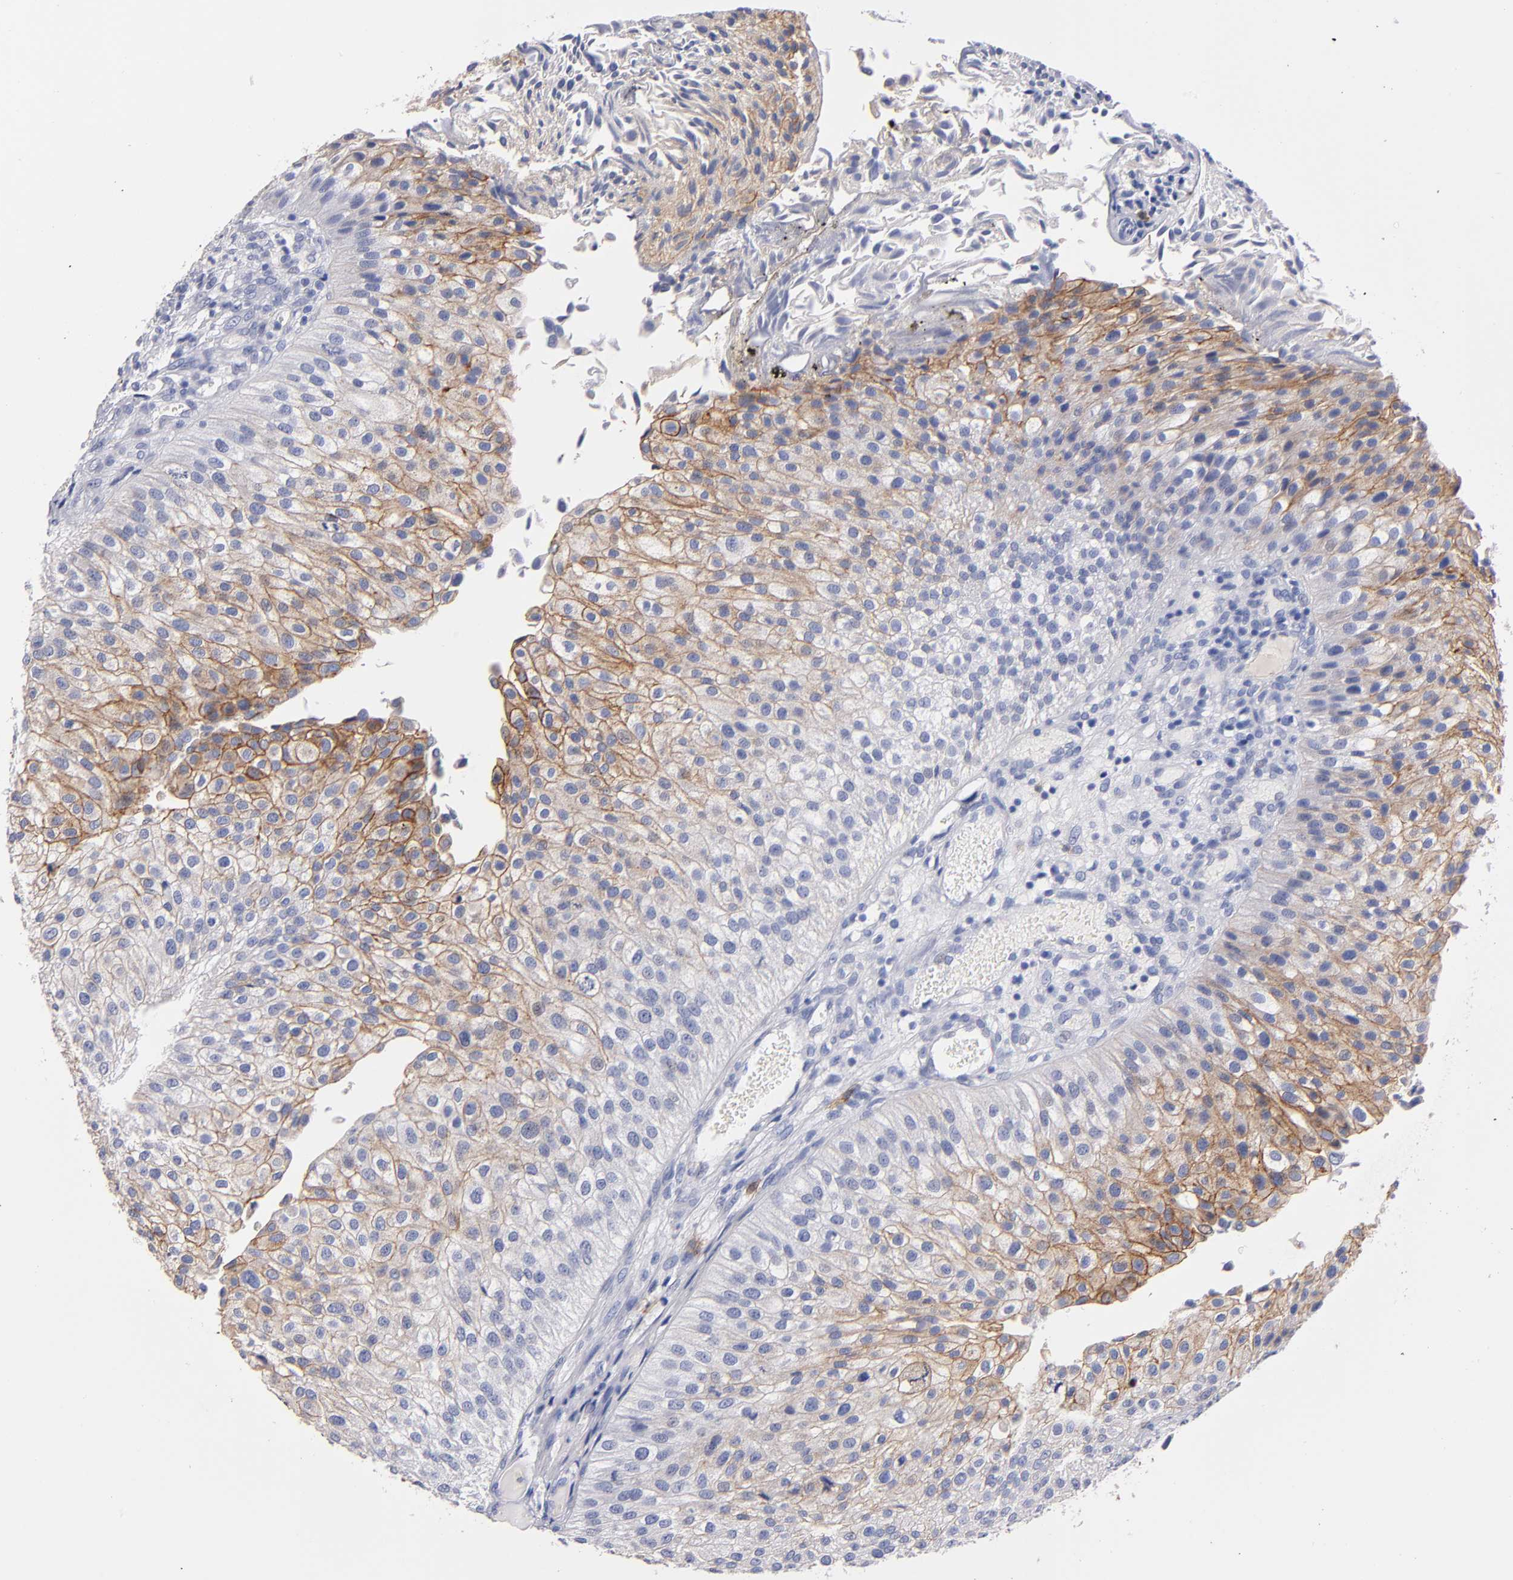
{"staining": {"intensity": "moderate", "quantity": "25%-75%", "location": "cytoplasmic/membranous"}, "tissue": "urothelial cancer", "cell_type": "Tumor cells", "image_type": "cancer", "snomed": [{"axis": "morphology", "description": "Urothelial carcinoma, Low grade"}, {"axis": "topography", "description": "Urinary bladder"}], "caption": "IHC (DAB (3,3'-diaminobenzidine)) staining of human urothelial carcinoma (low-grade) displays moderate cytoplasmic/membranous protein staining in about 25%-75% of tumor cells.", "gene": "KIT", "patient": {"sex": "female", "age": 89}}